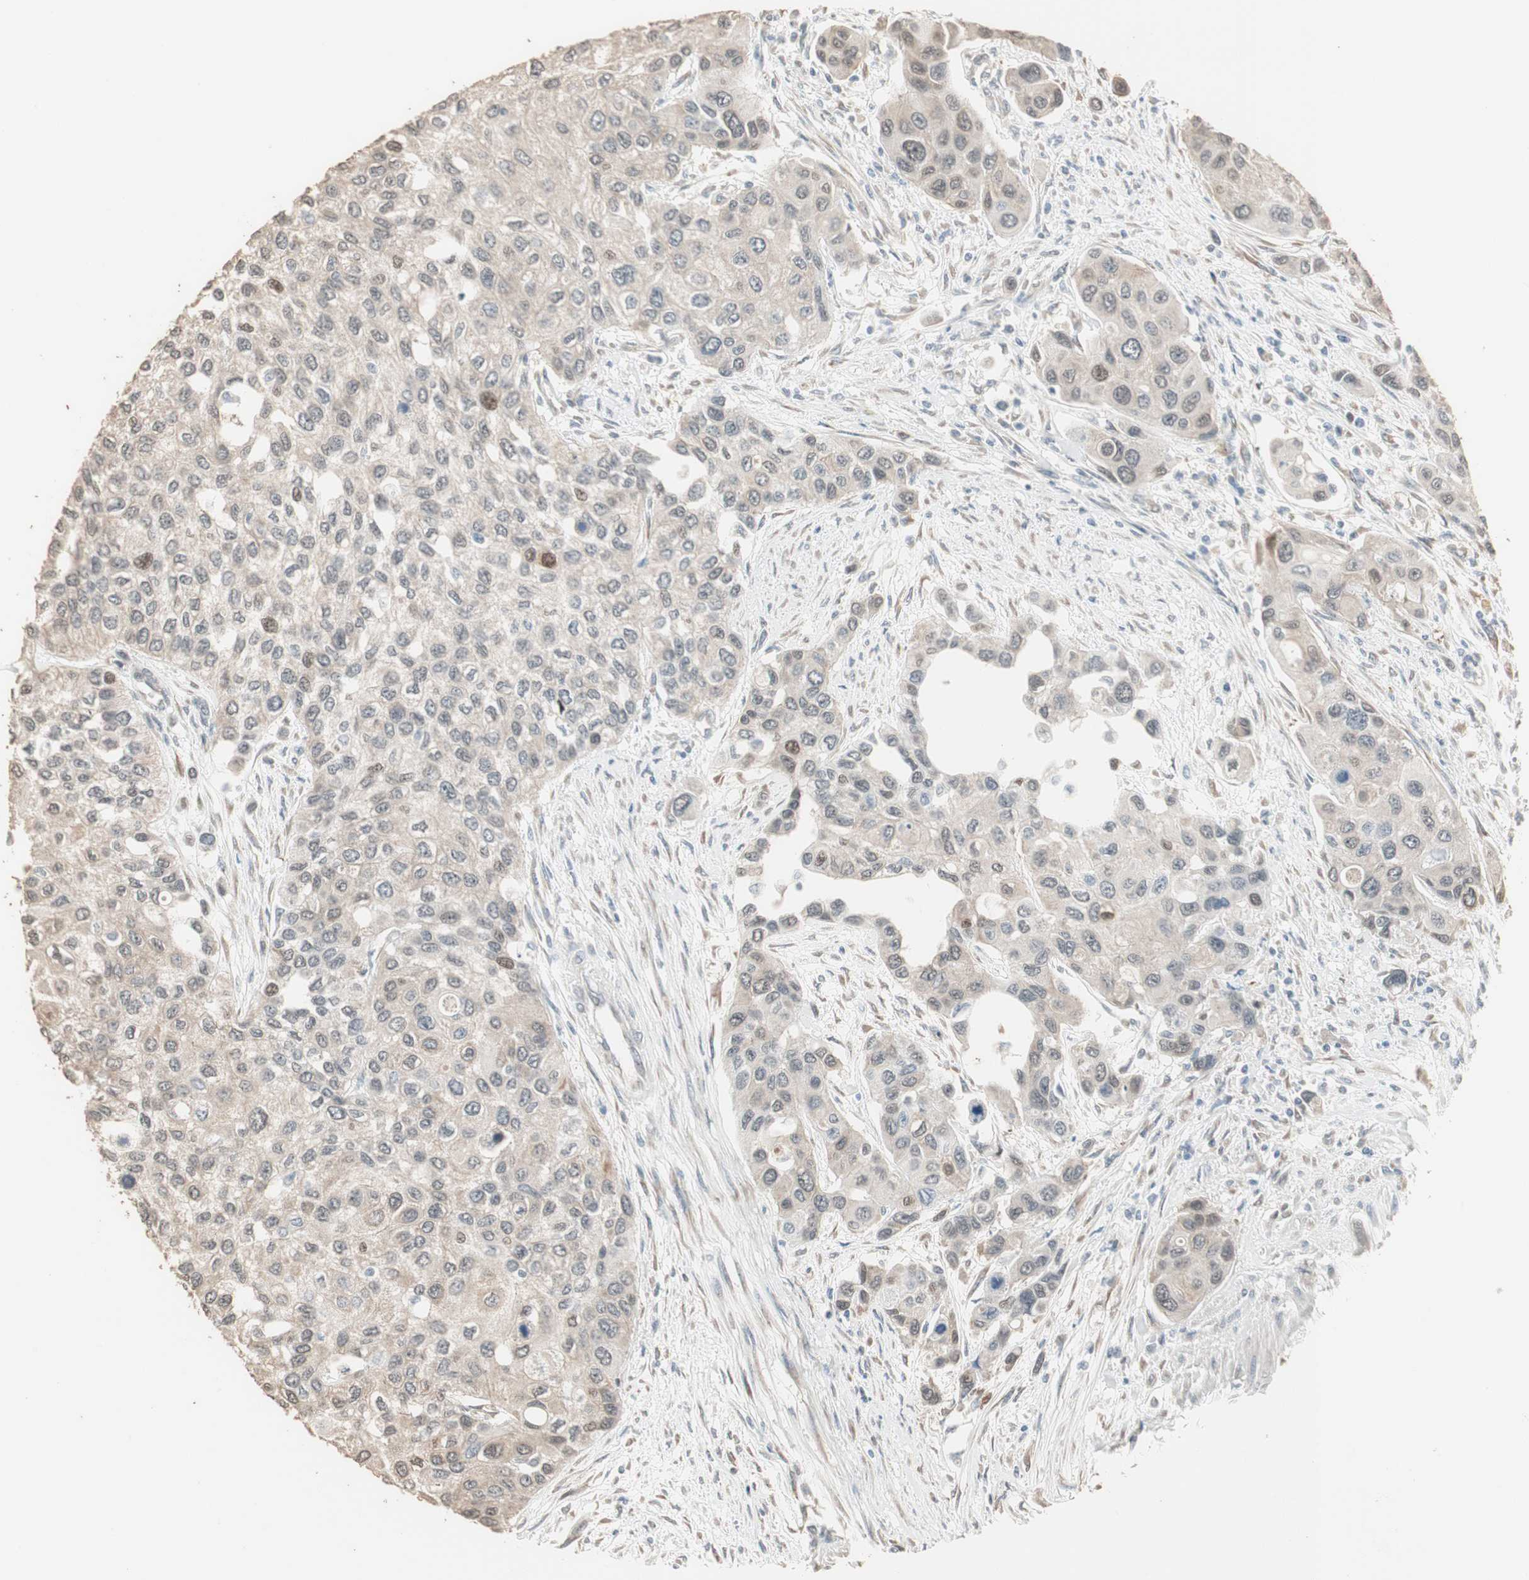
{"staining": {"intensity": "moderate", "quantity": "<25%", "location": "cytoplasmic/membranous,nuclear"}, "tissue": "urothelial cancer", "cell_type": "Tumor cells", "image_type": "cancer", "snomed": [{"axis": "morphology", "description": "Urothelial carcinoma, High grade"}, {"axis": "topography", "description": "Urinary bladder"}], "caption": "Tumor cells show low levels of moderate cytoplasmic/membranous and nuclear positivity in approximately <25% of cells in human high-grade urothelial carcinoma. (DAB = brown stain, brightfield microscopy at high magnification).", "gene": "PDZK1", "patient": {"sex": "female", "age": 56}}